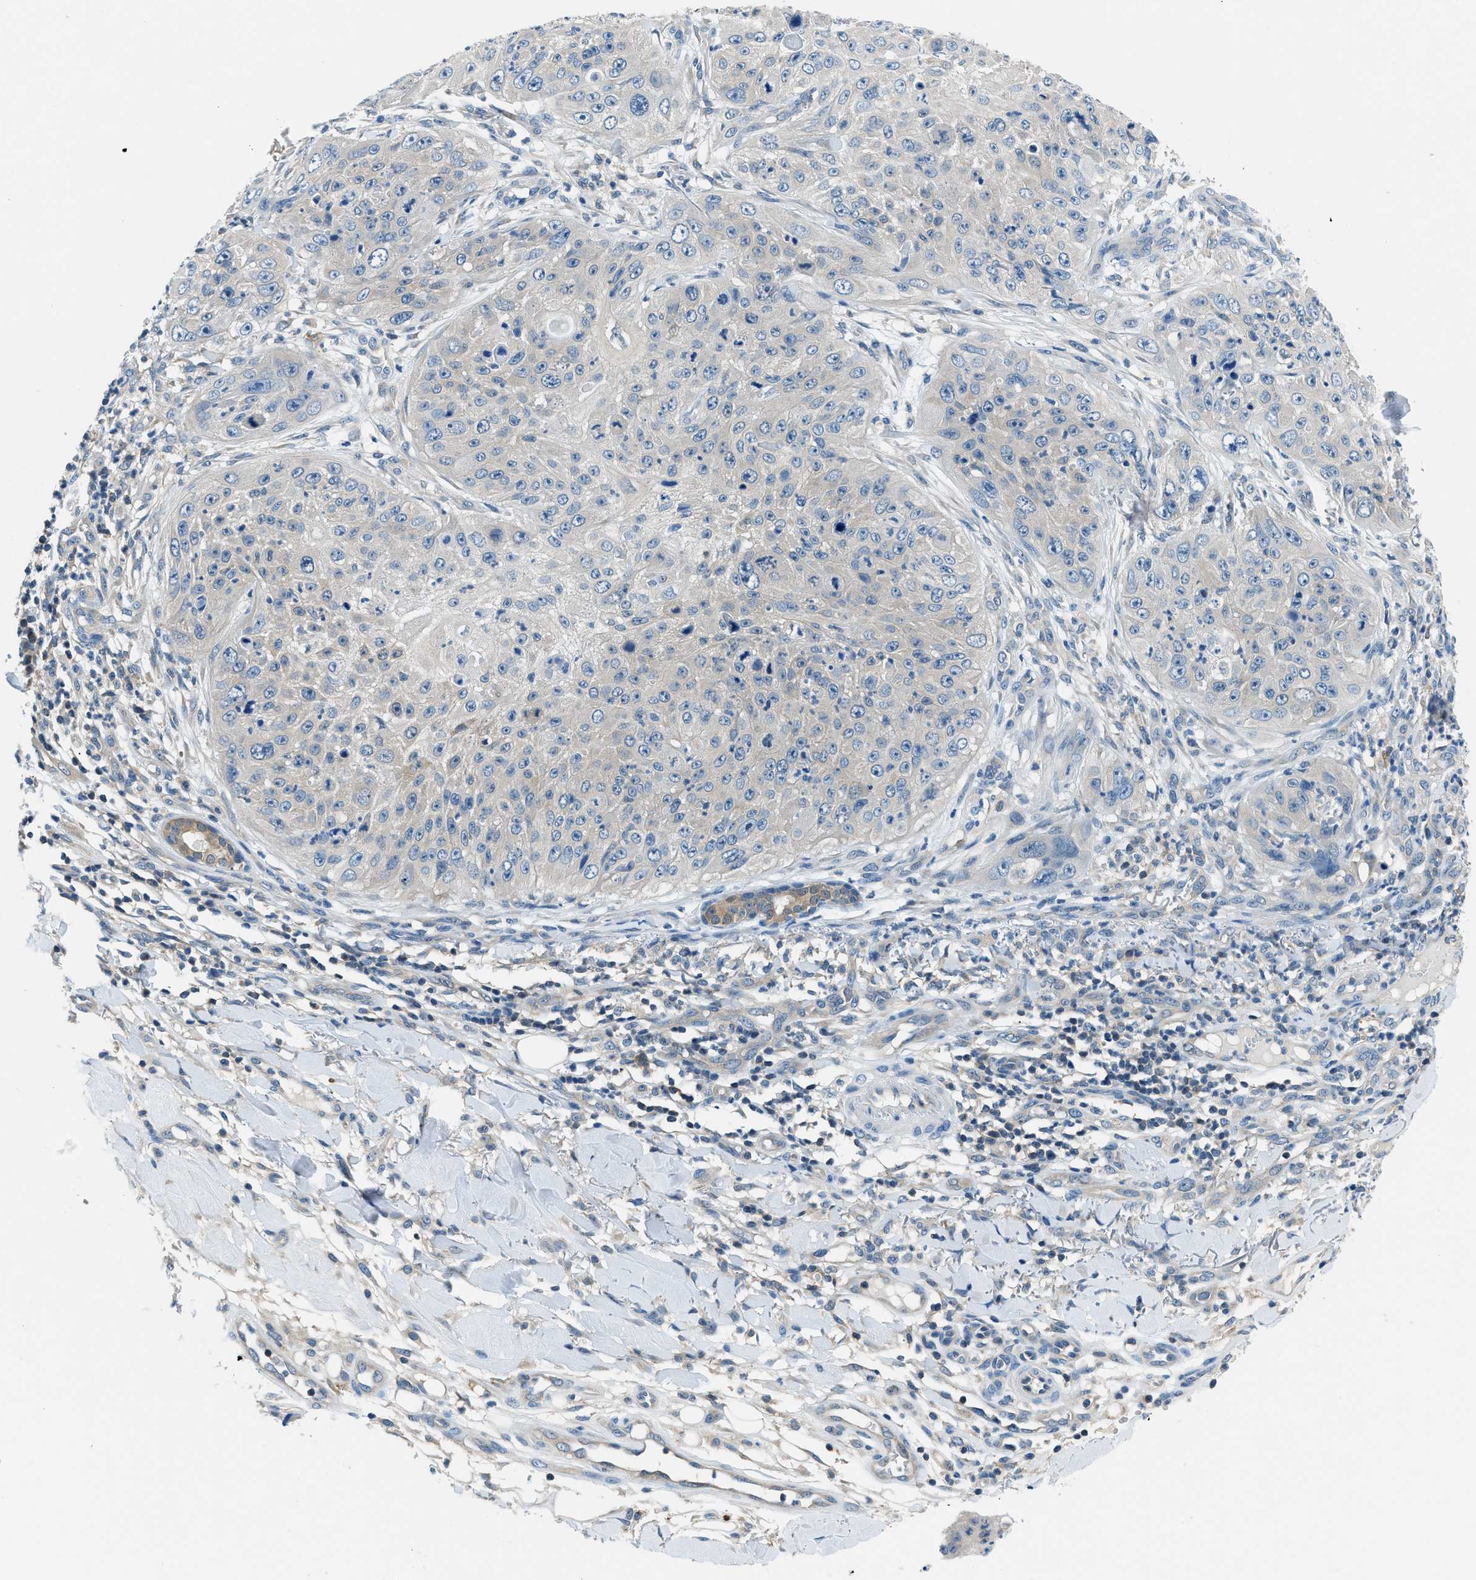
{"staining": {"intensity": "negative", "quantity": "none", "location": "none"}, "tissue": "skin cancer", "cell_type": "Tumor cells", "image_type": "cancer", "snomed": [{"axis": "morphology", "description": "Squamous cell carcinoma, NOS"}, {"axis": "topography", "description": "Skin"}], "caption": "IHC photomicrograph of neoplastic tissue: human skin cancer (squamous cell carcinoma) stained with DAB exhibits no significant protein expression in tumor cells. (Stains: DAB immunohistochemistry (IHC) with hematoxylin counter stain, Microscopy: brightfield microscopy at high magnification).", "gene": "ACP1", "patient": {"sex": "female", "age": 80}}